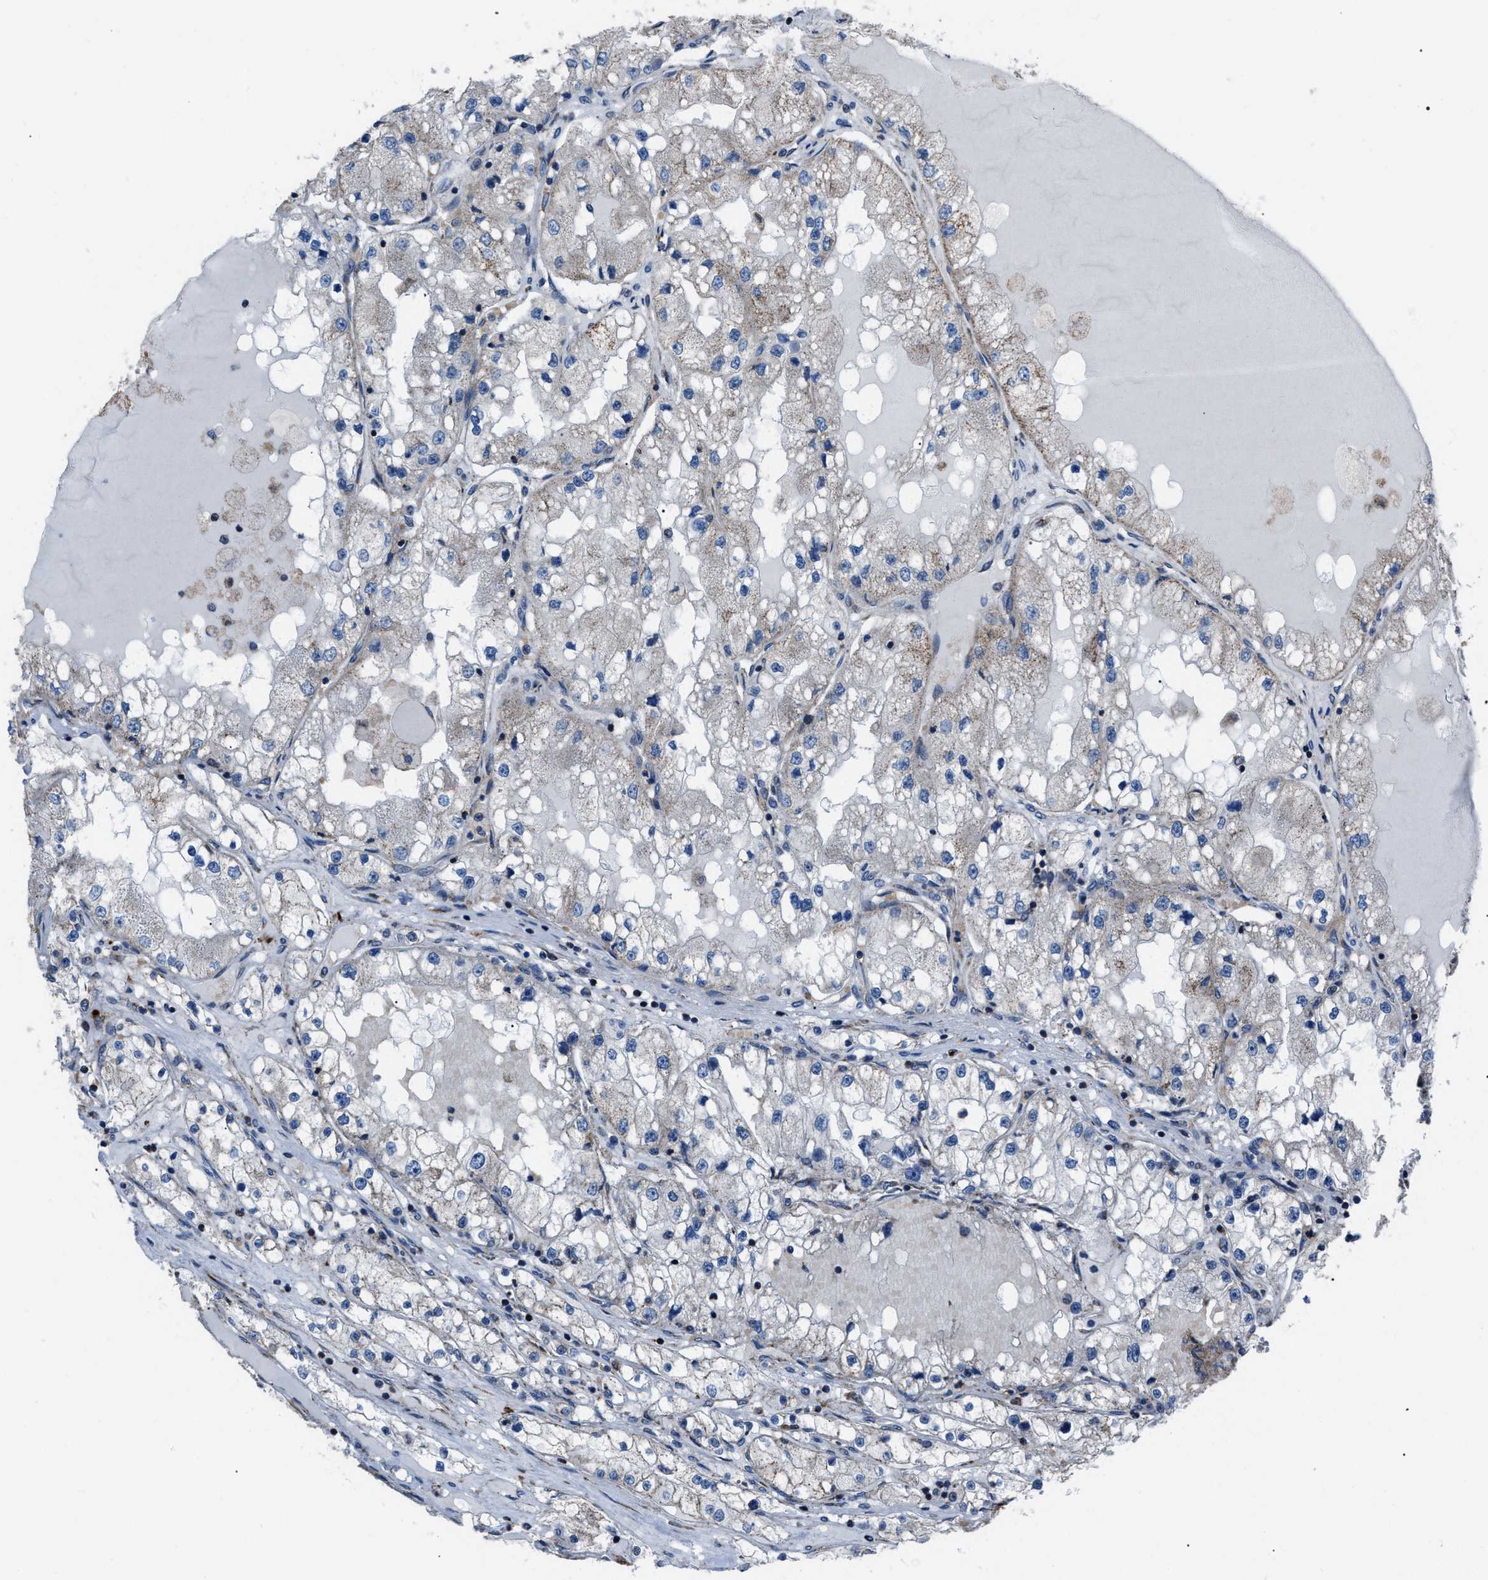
{"staining": {"intensity": "negative", "quantity": "none", "location": "none"}, "tissue": "renal cancer", "cell_type": "Tumor cells", "image_type": "cancer", "snomed": [{"axis": "morphology", "description": "Adenocarcinoma, NOS"}, {"axis": "topography", "description": "Kidney"}], "caption": "IHC histopathology image of renal cancer (adenocarcinoma) stained for a protein (brown), which exhibits no expression in tumor cells.", "gene": "AGO2", "patient": {"sex": "male", "age": 68}}